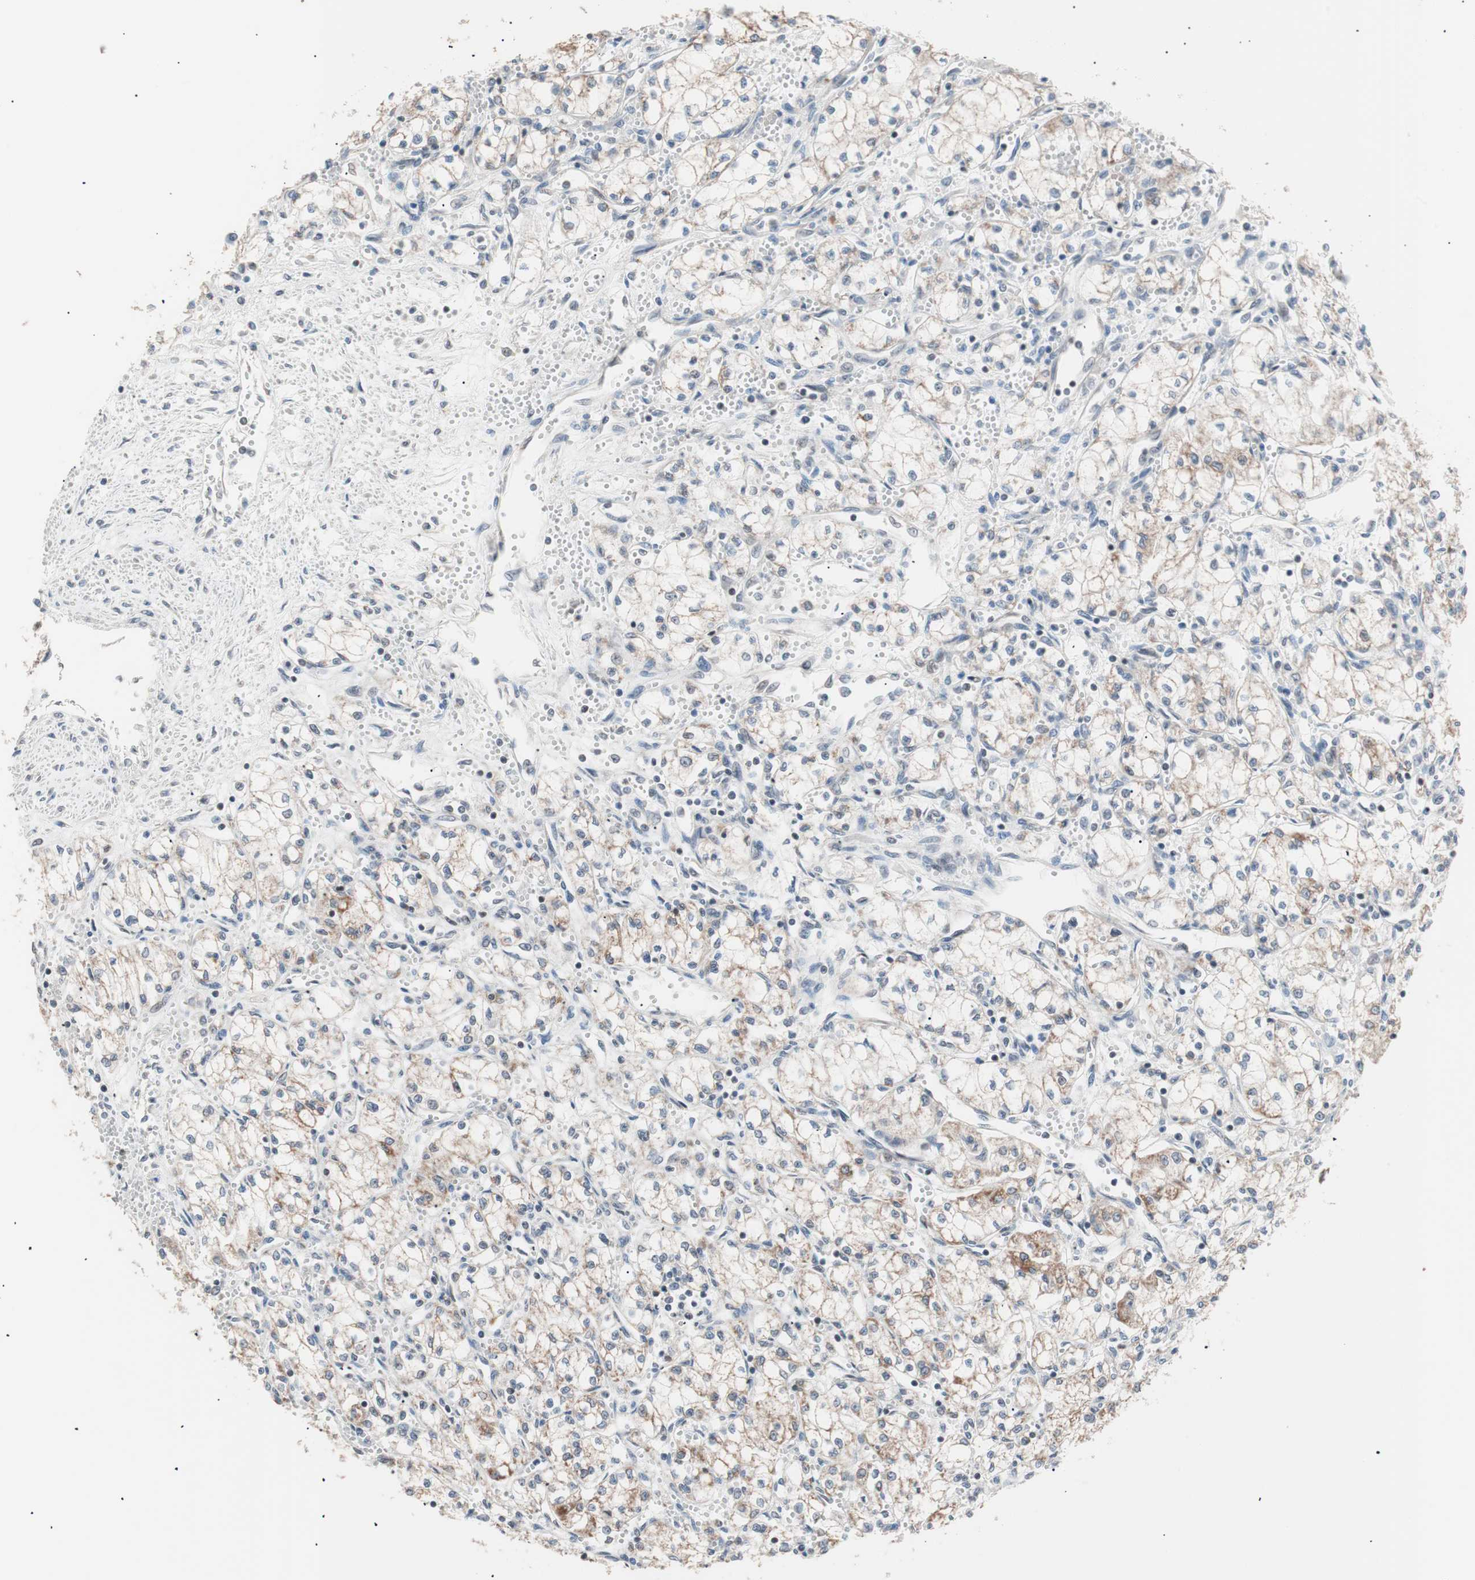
{"staining": {"intensity": "negative", "quantity": "none", "location": "none"}, "tissue": "renal cancer", "cell_type": "Tumor cells", "image_type": "cancer", "snomed": [{"axis": "morphology", "description": "Normal tissue, NOS"}, {"axis": "morphology", "description": "Adenocarcinoma, NOS"}, {"axis": "topography", "description": "Kidney"}], "caption": "Renal cancer (adenocarcinoma) was stained to show a protein in brown. There is no significant expression in tumor cells.", "gene": "LIG3", "patient": {"sex": "male", "age": 59}}